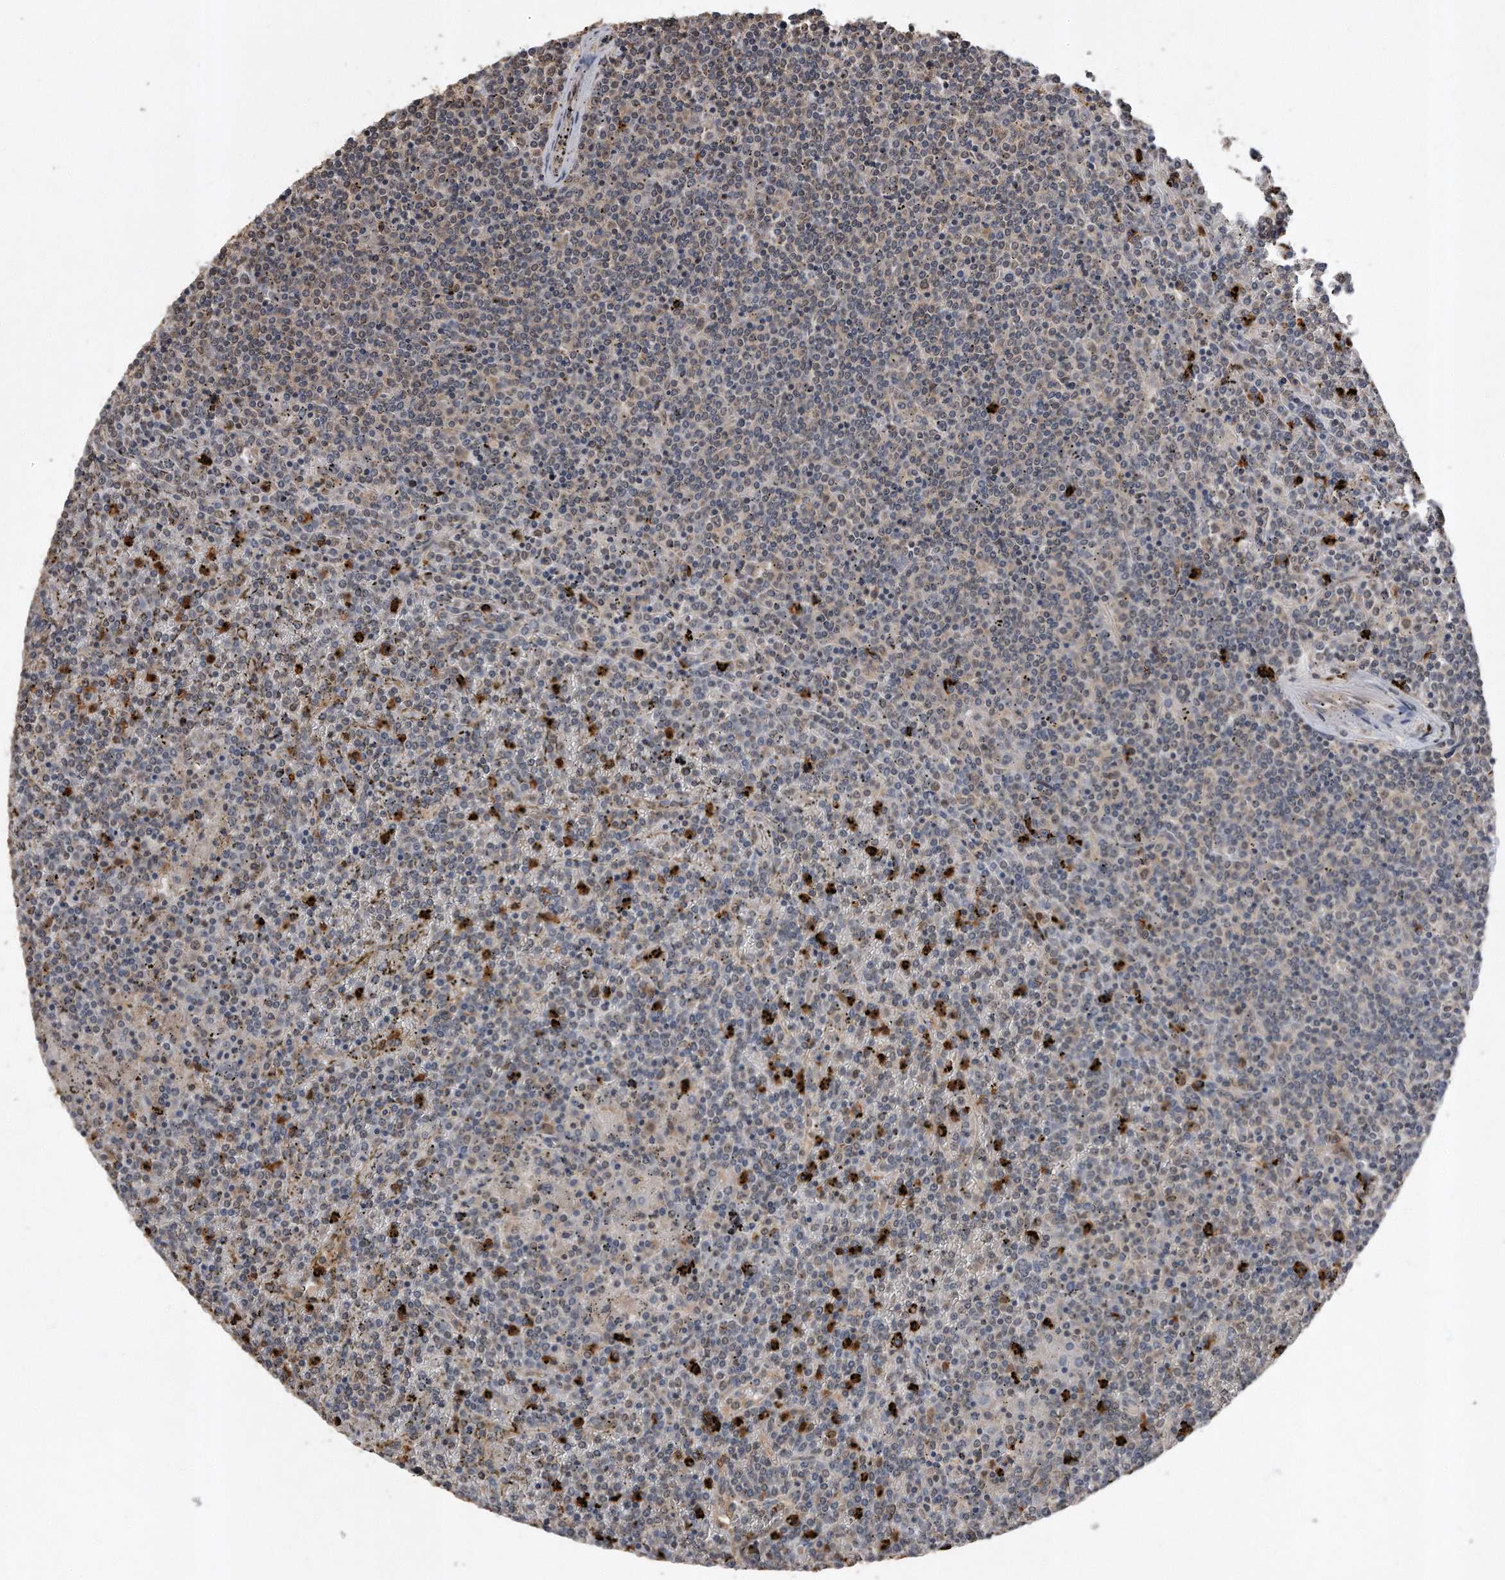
{"staining": {"intensity": "weak", "quantity": "<25%", "location": "nuclear"}, "tissue": "lymphoma", "cell_type": "Tumor cells", "image_type": "cancer", "snomed": [{"axis": "morphology", "description": "Malignant lymphoma, non-Hodgkin's type, Low grade"}, {"axis": "topography", "description": "Spleen"}], "caption": "Low-grade malignant lymphoma, non-Hodgkin's type was stained to show a protein in brown. There is no significant expression in tumor cells.", "gene": "PELO", "patient": {"sex": "female", "age": 19}}